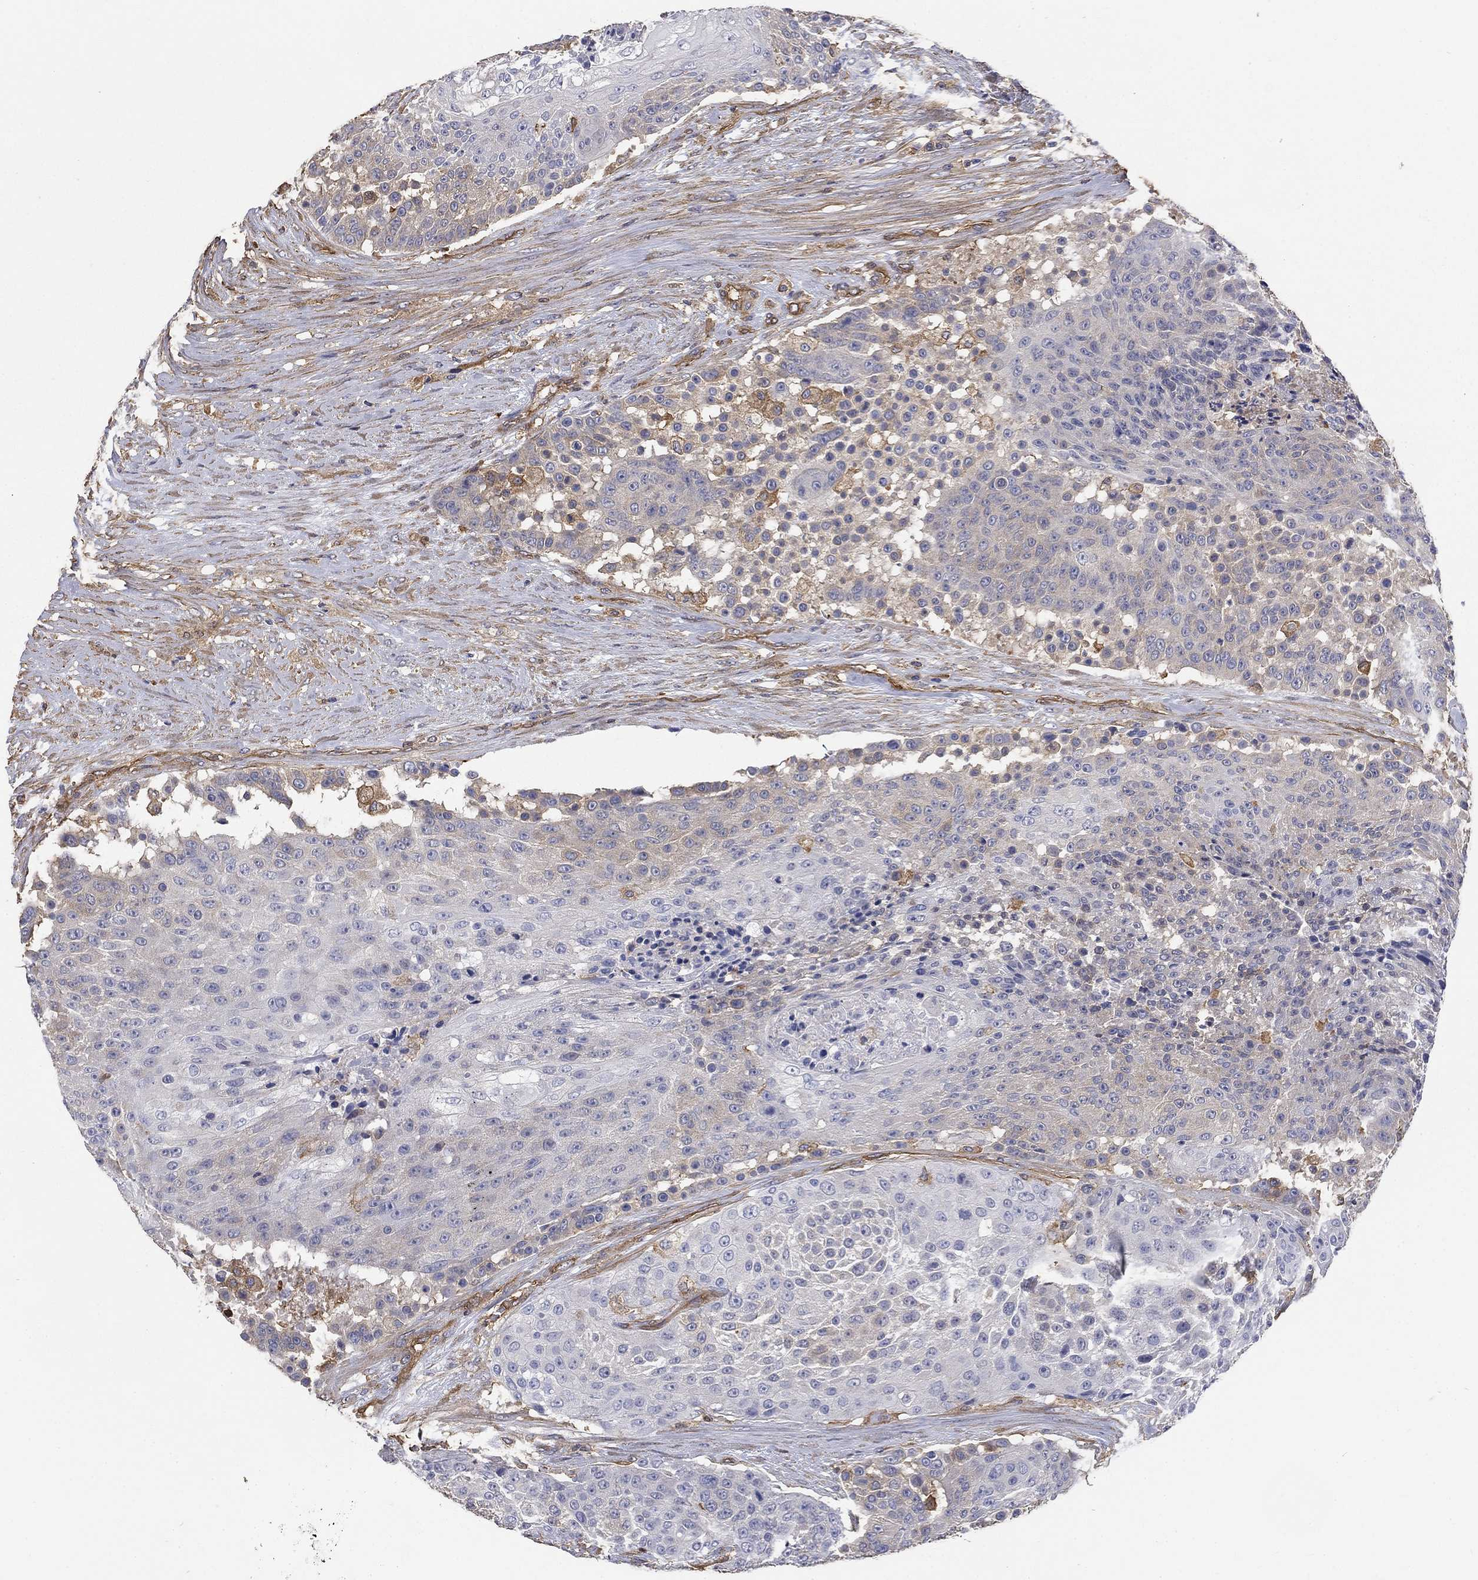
{"staining": {"intensity": "weak", "quantity": "25%-75%", "location": "cytoplasmic/membranous"}, "tissue": "urothelial cancer", "cell_type": "Tumor cells", "image_type": "cancer", "snomed": [{"axis": "morphology", "description": "Urothelial carcinoma, High grade"}, {"axis": "topography", "description": "Urinary bladder"}], "caption": "Immunohistochemical staining of urothelial carcinoma (high-grade) displays low levels of weak cytoplasmic/membranous protein expression in about 25%-75% of tumor cells.", "gene": "DPYSL2", "patient": {"sex": "female", "age": 63}}